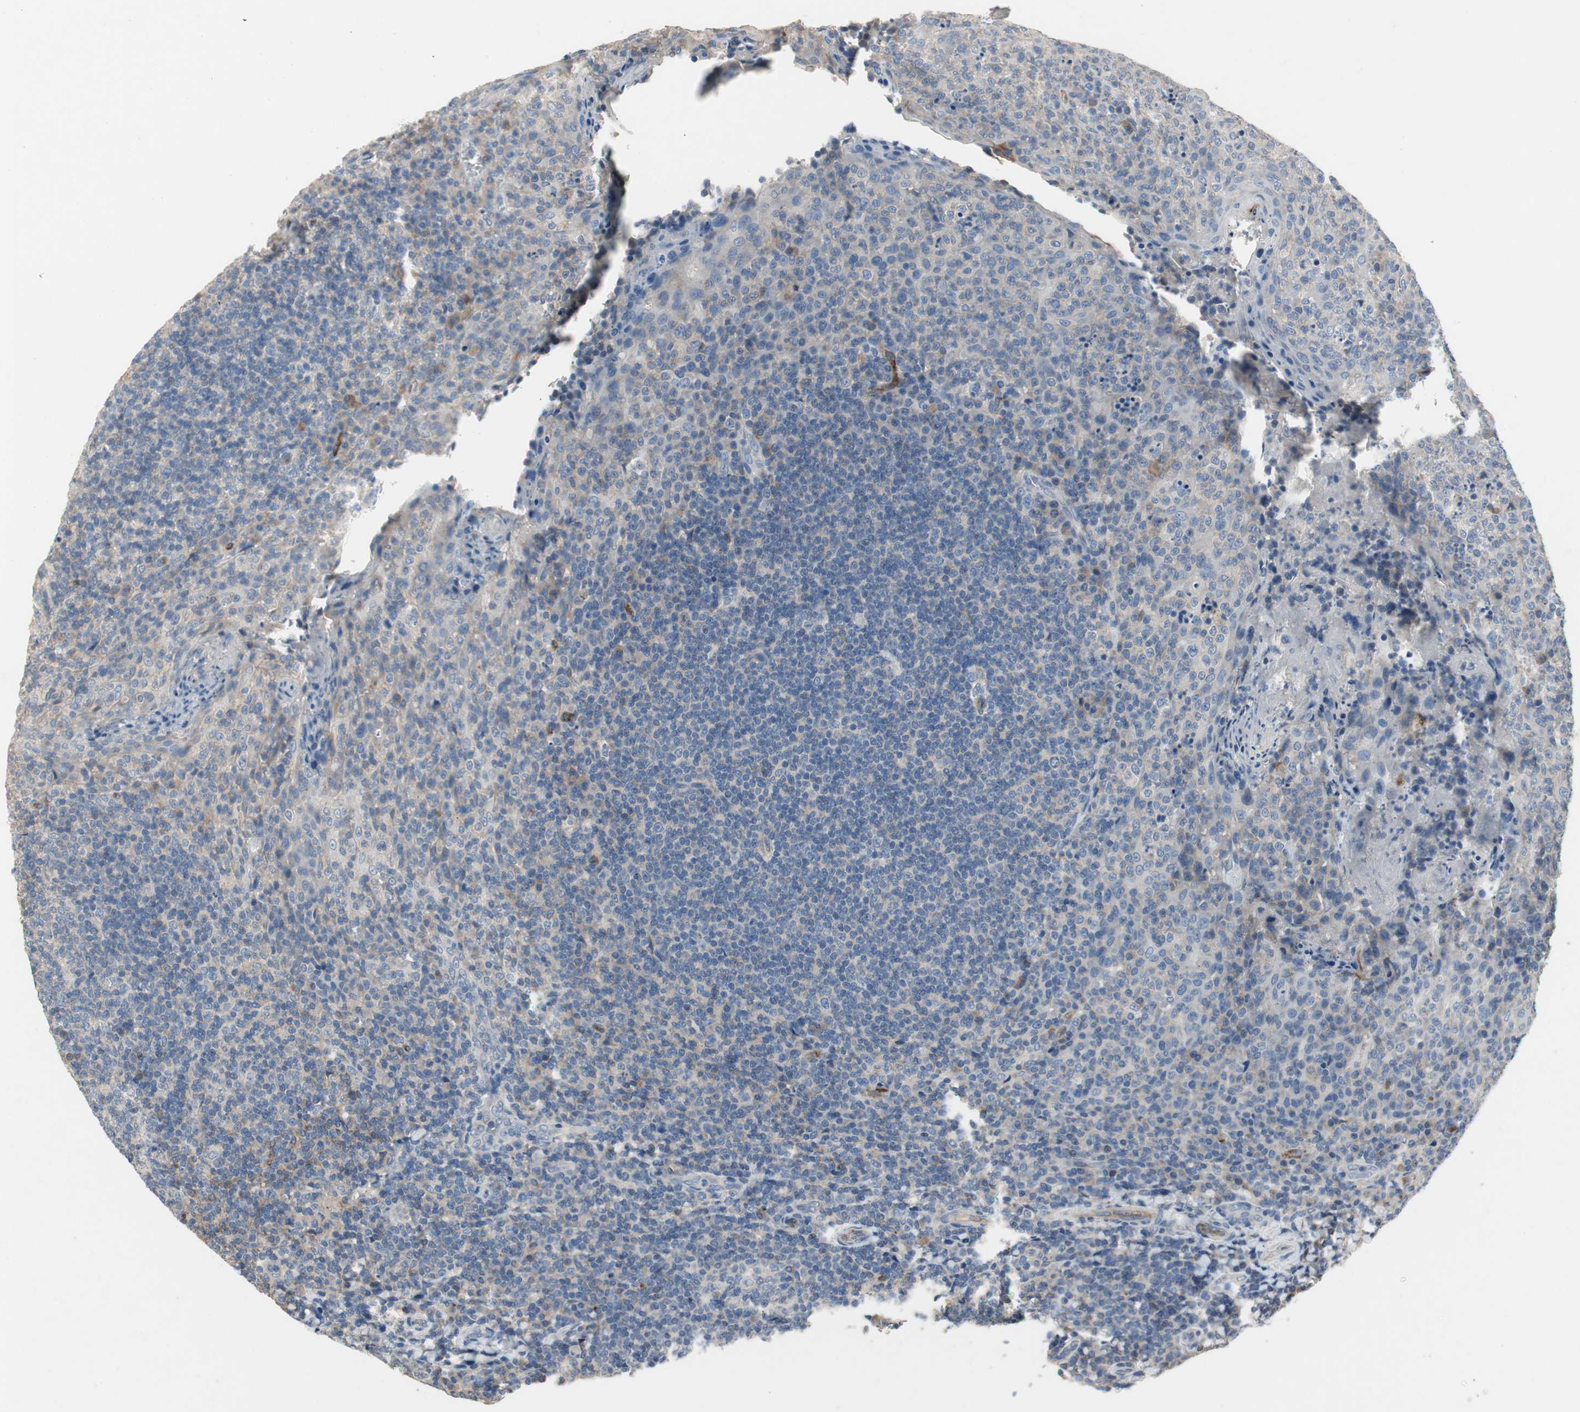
{"staining": {"intensity": "negative", "quantity": "none", "location": "none"}, "tissue": "tonsil", "cell_type": "Germinal center cells", "image_type": "normal", "snomed": [{"axis": "morphology", "description": "Normal tissue, NOS"}, {"axis": "topography", "description": "Tonsil"}], "caption": "The image shows no staining of germinal center cells in normal tonsil. The staining was performed using DAB to visualize the protein expression in brown, while the nuclei were stained in blue with hematoxylin (Magnification: 20x).", "gene": "ALPL", "patient": {"sex": "male", "age": 17}}